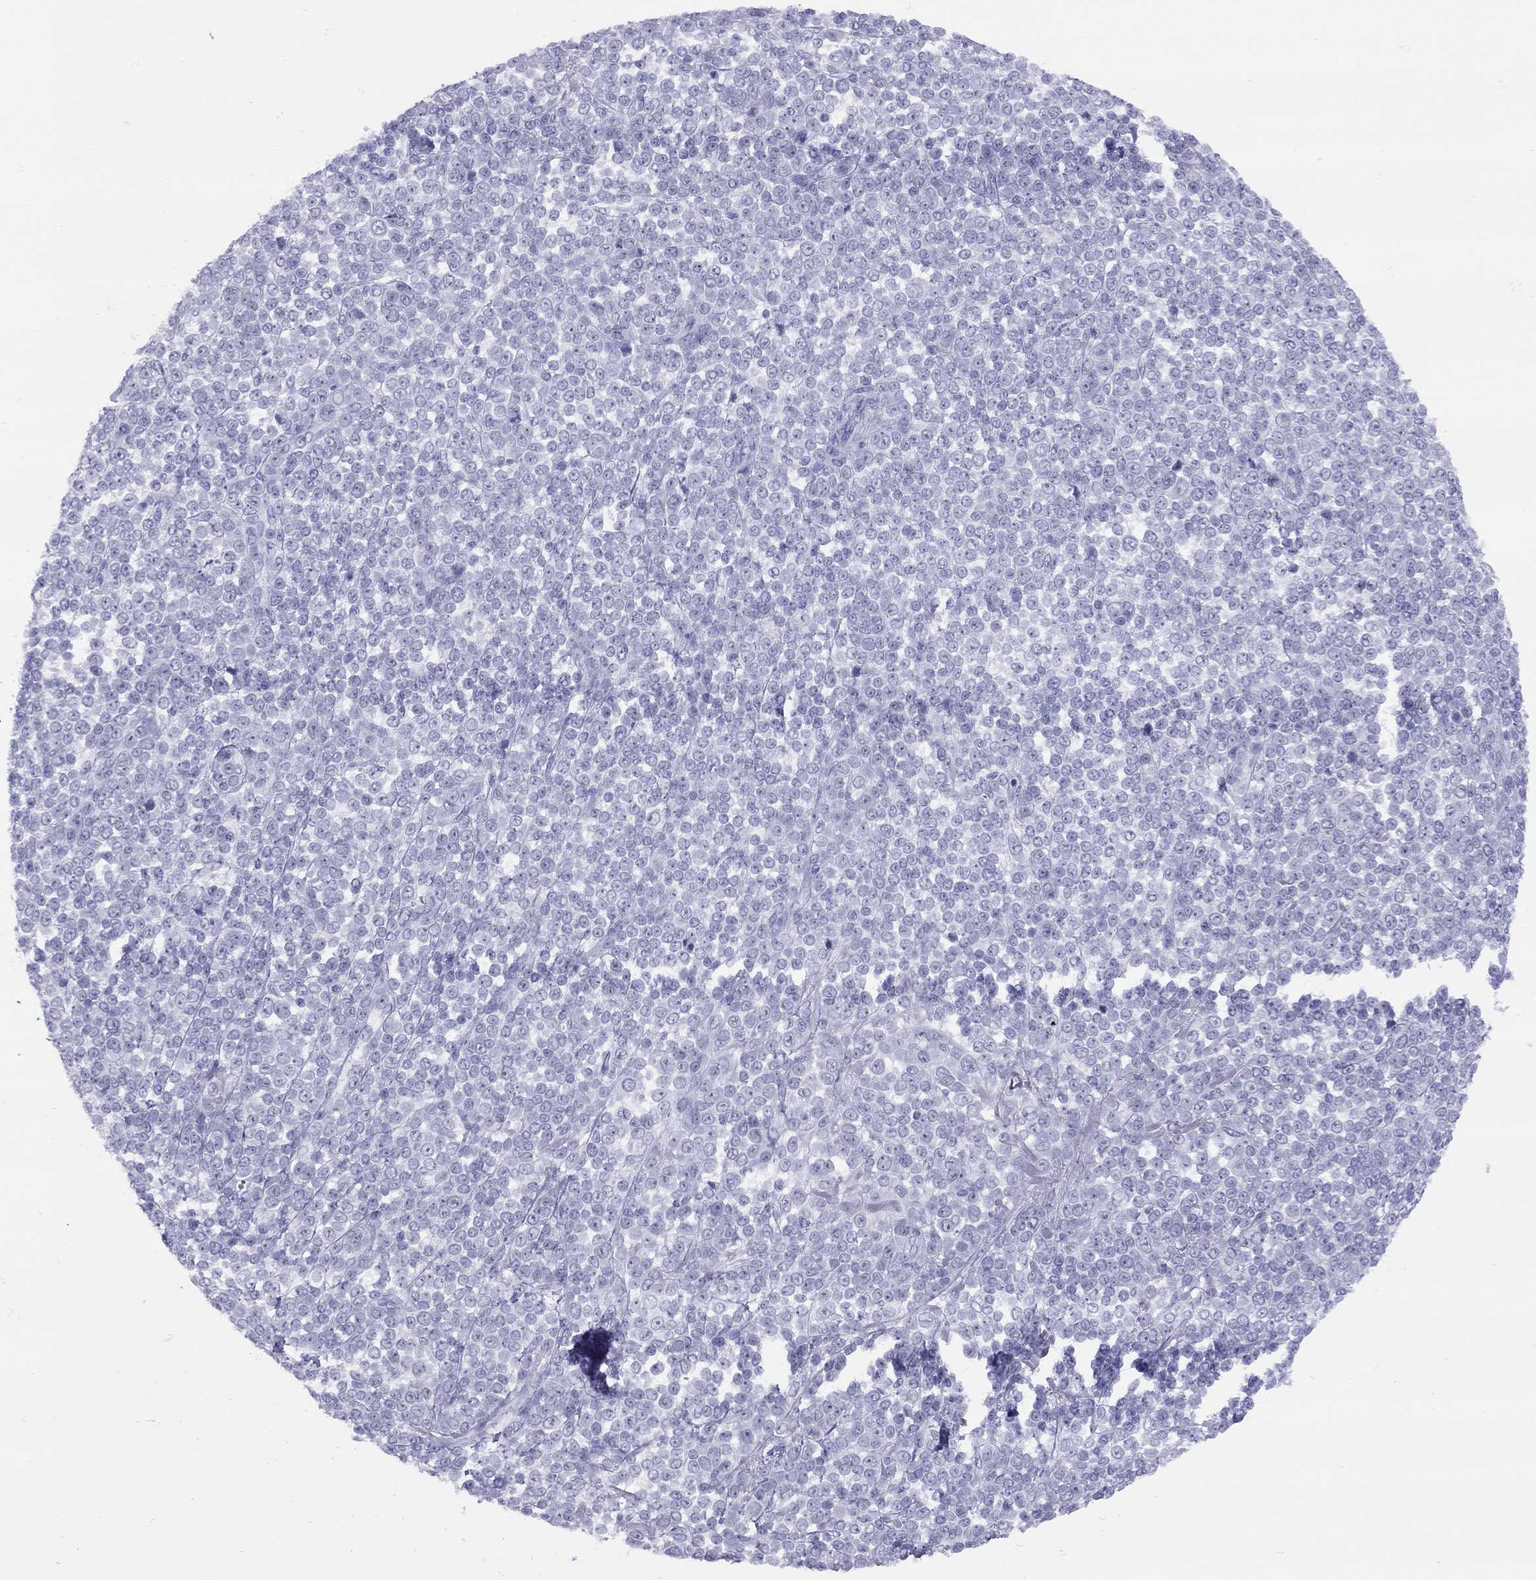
{"staining": {"intensity": "negative", "quantity": "none", "location": "none"}, "tissue": "melanoma", "cell_type": "Tumor cells", "image_type": "cancer", "snomed": [{"axis": "morphology", "description": "Malignant melanoma, NOS"}, {"axis": "topography", "description": "Skin"}], "caption": "This is an immunohistochemistry image of human melanoma. There is no positivity in tumor cells.", "gene": "LYAR", "patient": {"sex": "female", "age": 95}}